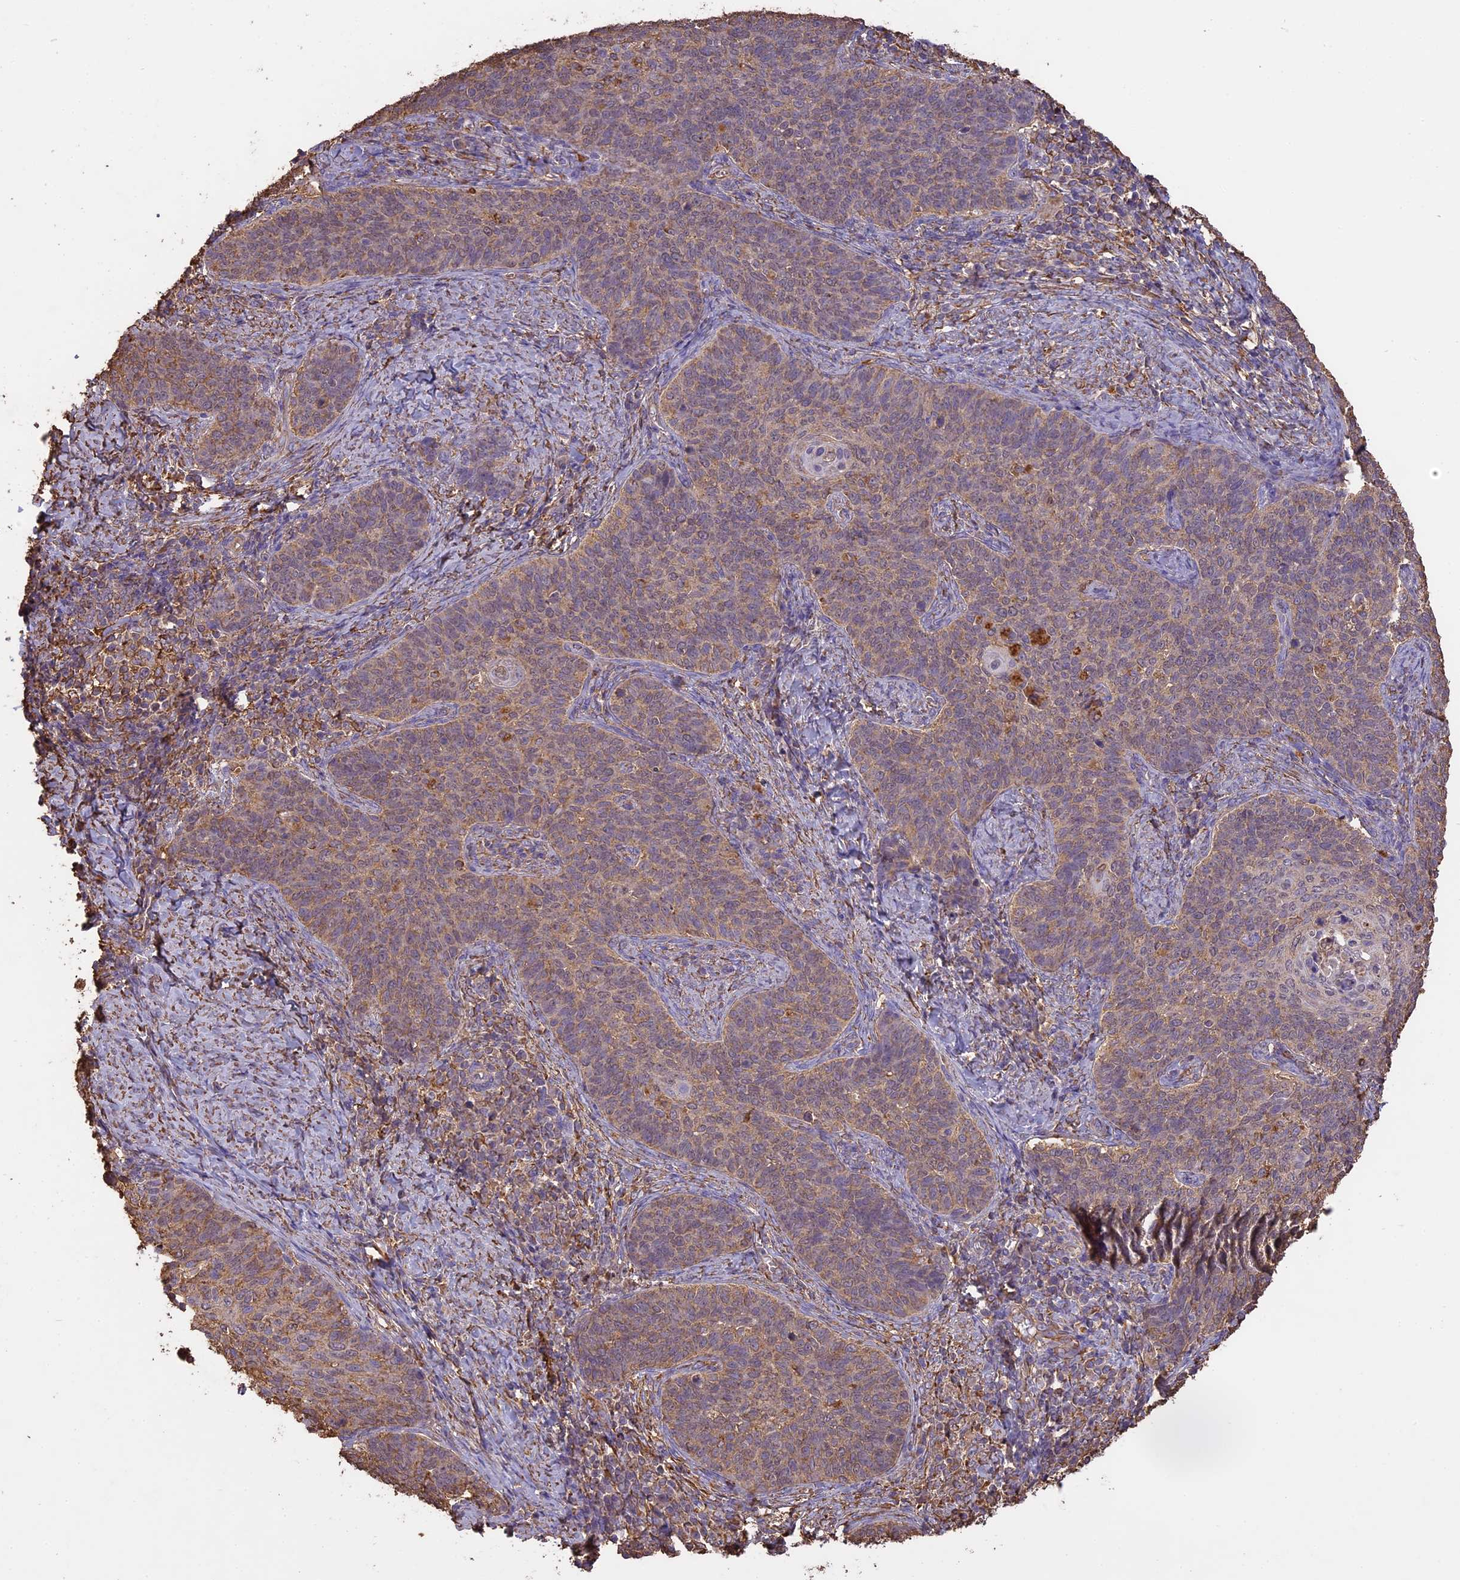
{"staining": {"intensity": "weak", "quantity": "25%-75%", "location": "cytoplasmic/membranous"}, "tissue": "cervical cancer", "cell_type": "Tumor cells", "image_type": "cancer", "snomed": [{"axis": "morphology", "description": "Normal tissue, NOS"}, {"axis": "morphology", "description": "Squamous cell carcinoma, NOS"}, {"axis": "topography", "description": "Cervix"}], "caption": "Cervical cancer (squamous cell carcinoma) stained with a protein marker exhibits weak staining in tumor cells.", "gene": "ARHGAP19", "patient": {"sex": "female", "age": 39}}